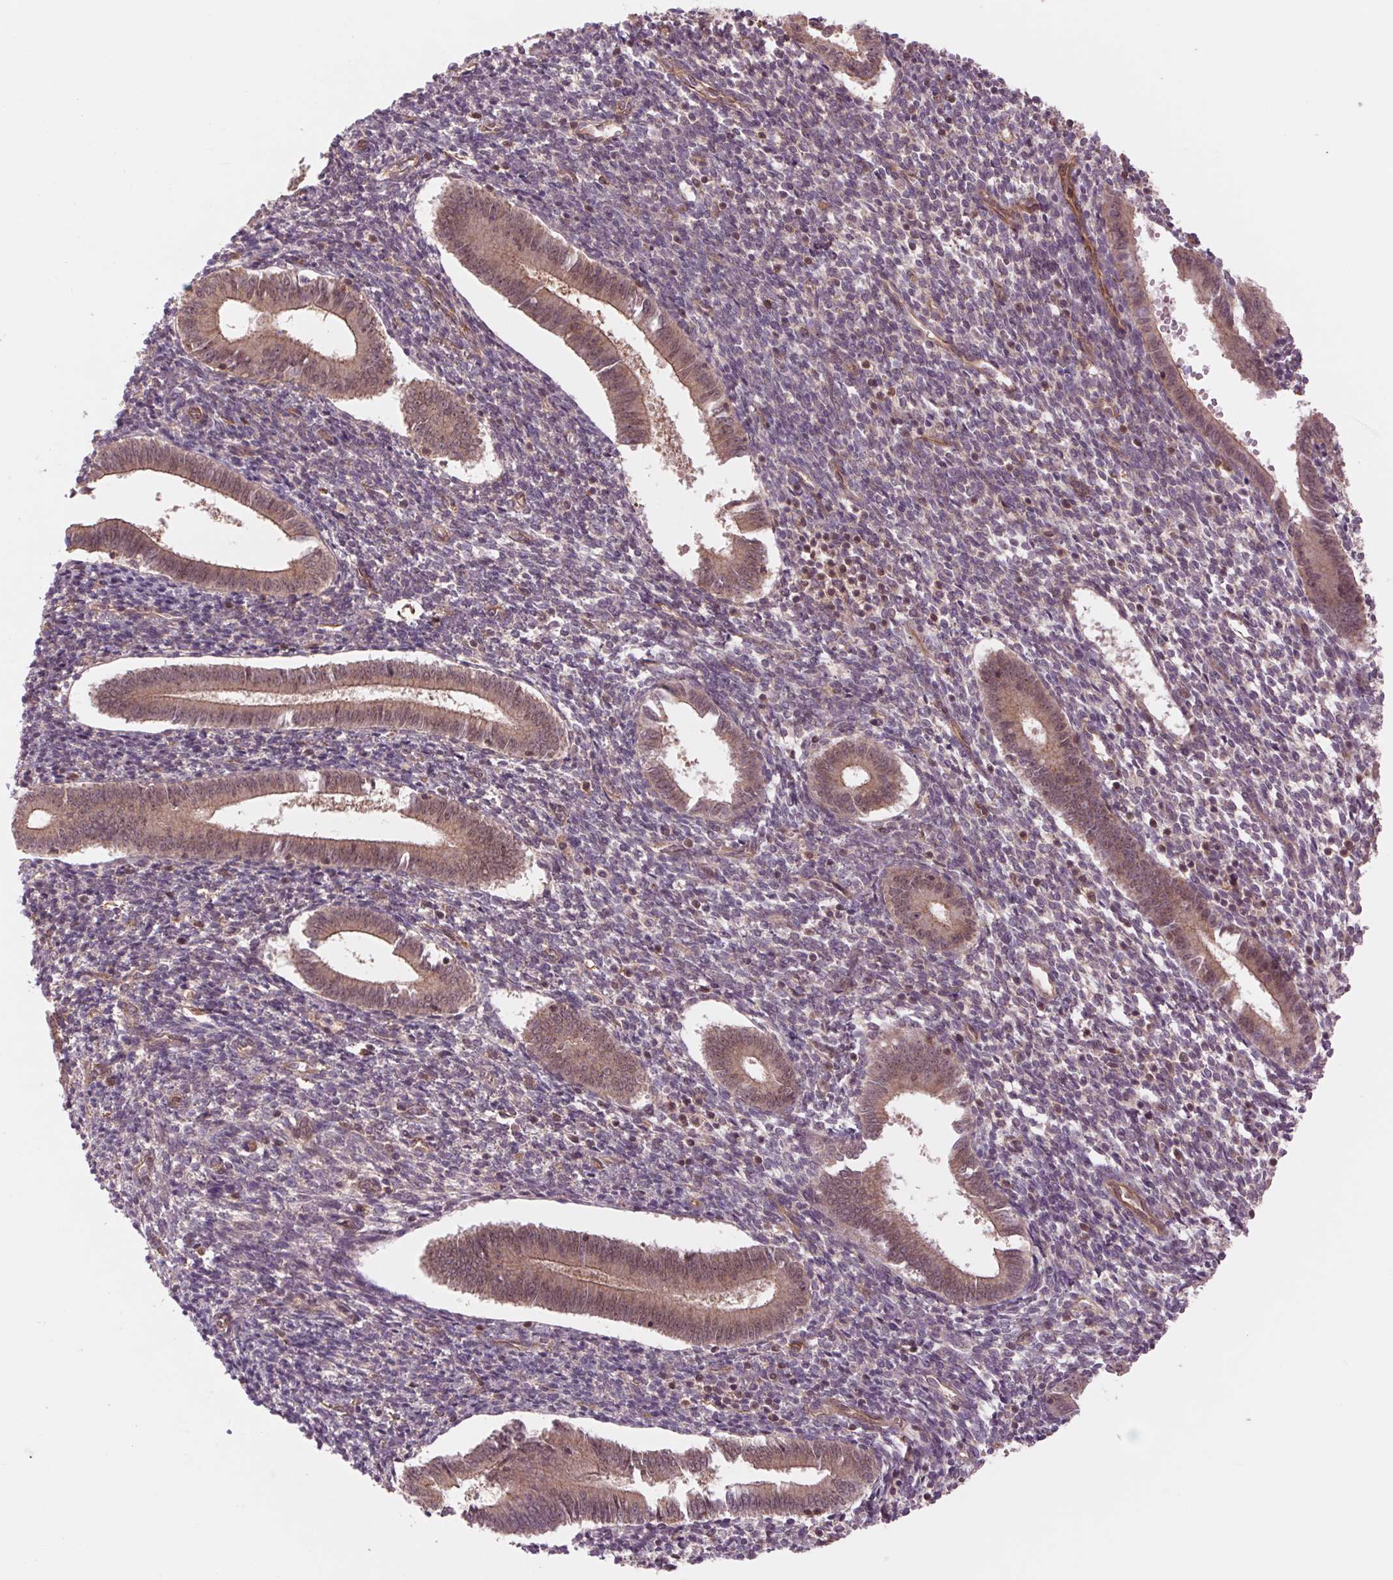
{"staining": {"intensity": "negative", "quantity": "none", "location": "none"}, "tissue": "endometrium", "cell_type": "Cells in endometrial stroma", "image_type": "normal", "snomed": [{"axis": "morphology", "description": "Normal tissue, NOS"}, {"axis": "topography", "description": "Endometrium"}], "caption": "IHC of benign human endometrium exhibits no positivity in cells in endometrial stroma. (DAB immunohistochemistry visualized using brightfield microscopy, high magnification).", "gene": "SH3RF2", "patient": {"sex": "female", "age": 25}}